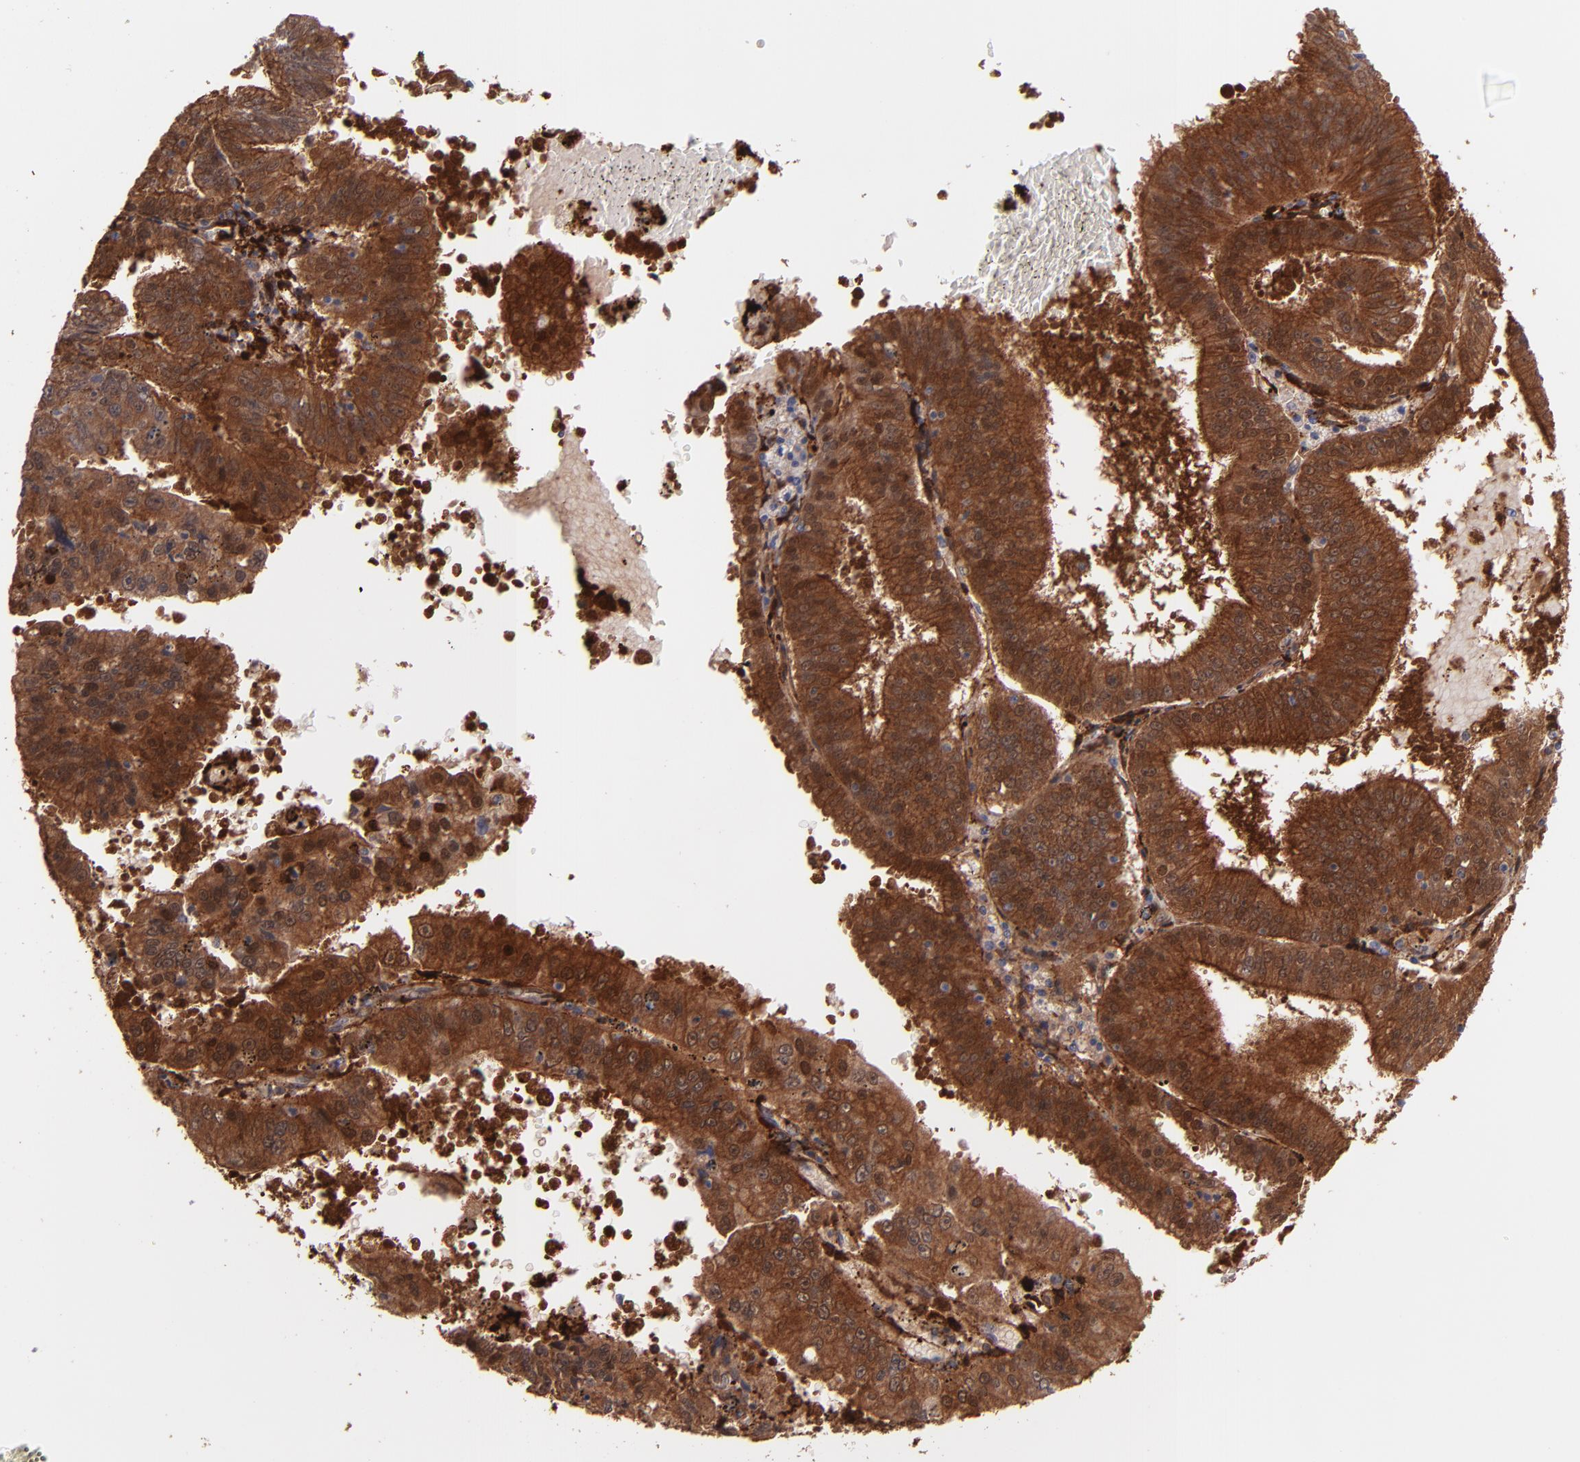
{"staining": {"intensity": "strong", "quantity": ">75%", "location": "cytoplasmic/membranous"}, "tissue": "endometrial cancer", "cell_type": "Tumor cells", "image_type": "cancer", "snomed": [{"axis": "morphology", "description": "Adenocarcinoma, NOS"}, {"axis": "topography", "description": "Endometrium"}], "caption": "There is high levels of strong cytoplasmic/membranous positivity in tumor cells of adenocarcinoma (endometrial), as demonstrated by immunohistochemical staining (brown color).", "gene": "VCL", "patient": {"sex": "female", "age": 66}}